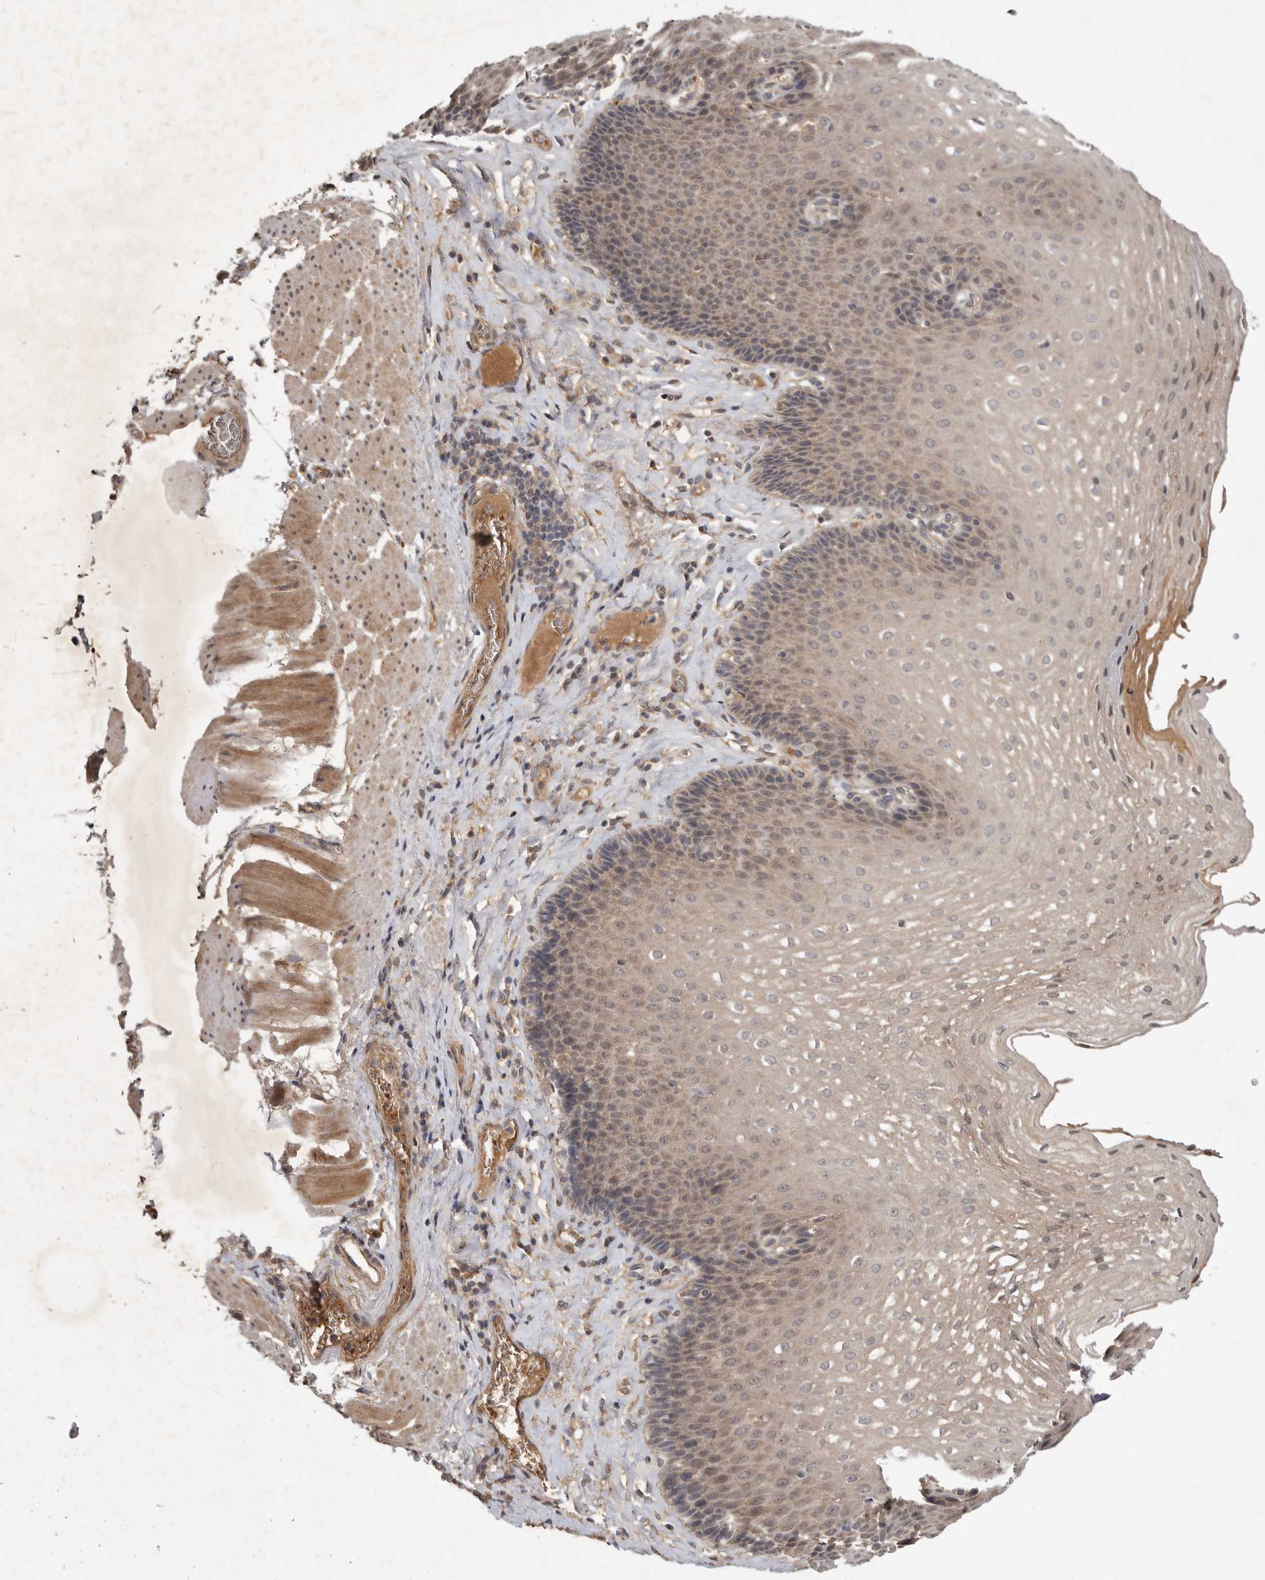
{"staining": {"intensity": "weak", "quantity": "25%-75%", "location": "cytoplasmic/membranous"}, "tissue": "esophagus", "cell_type": "Squamous epithelial cells", "image_type": "normal", "snomed": [{"axis": "morphology", "description": "Normal tissue, NOS"}, {"axis": "topography", "description": "Esophagus"}], "caption": "Weak cytoplasmic/membranous protein staining is appreciated in about 25%-75% of squamous epithelial cells in esophagus. (Brightfield microscopy of DAB IHC at high magnification).", "gene": "DNAJC28", "patient": {"sex": "female", "age": 66}}